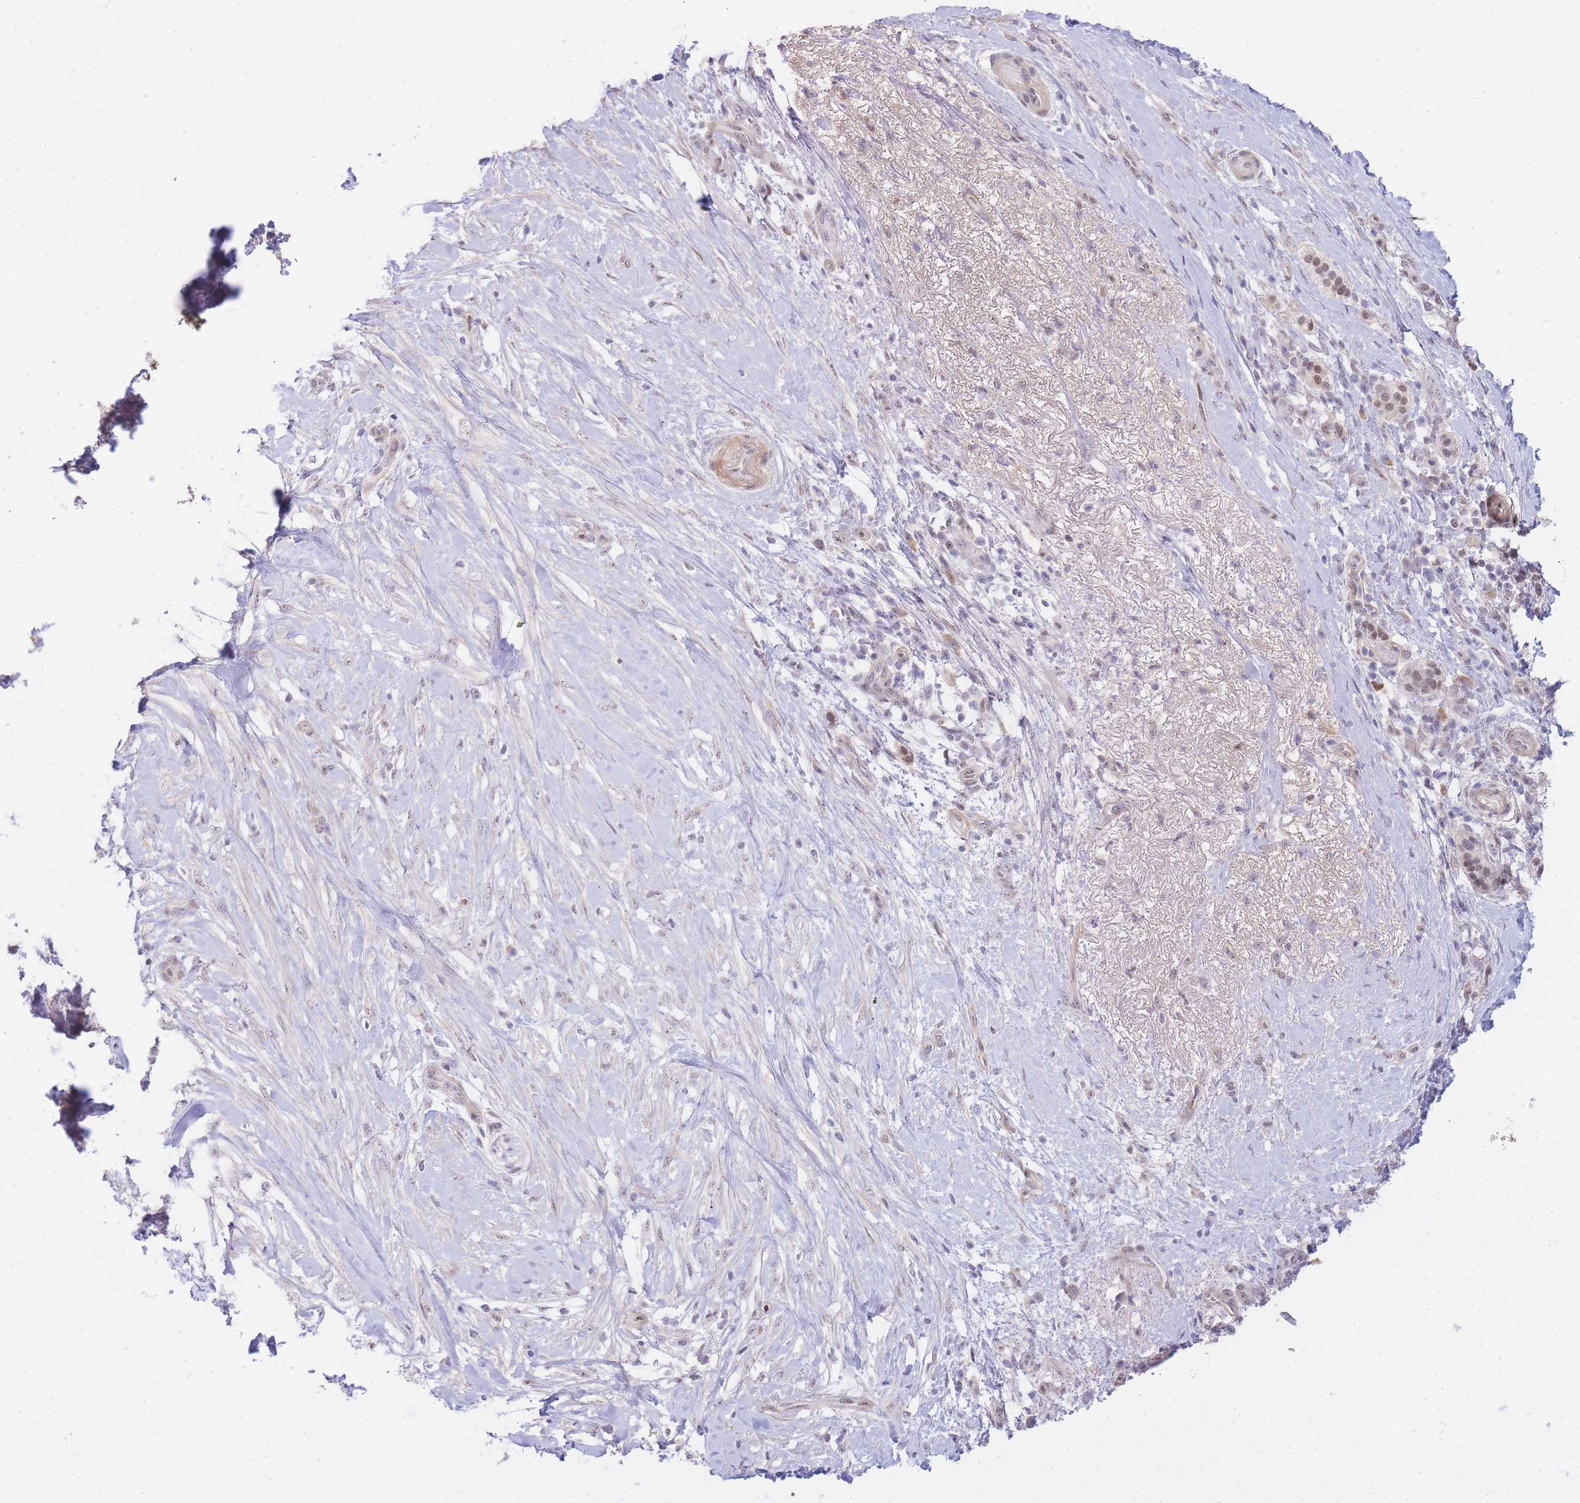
{"staining": {"intensity": "moderate", "quantity": "<25%", "location": "nuclear"}, "tissue": "pancreatic cancer", "cell_type": "Tumor cells", "image_type": "cancer", "snomed": [{"axis": "morphology", "description": "Adenocarcinoma, NOS"}, {"axis": "topography", "description": "Pancreas"}], "caption": "Tumor cells exhibit moderate nuclear staining in approximately <25% of cells in pancreatic cancer.", "gene": "TLE2", "patient": {"sex": "female", "age": 72}}